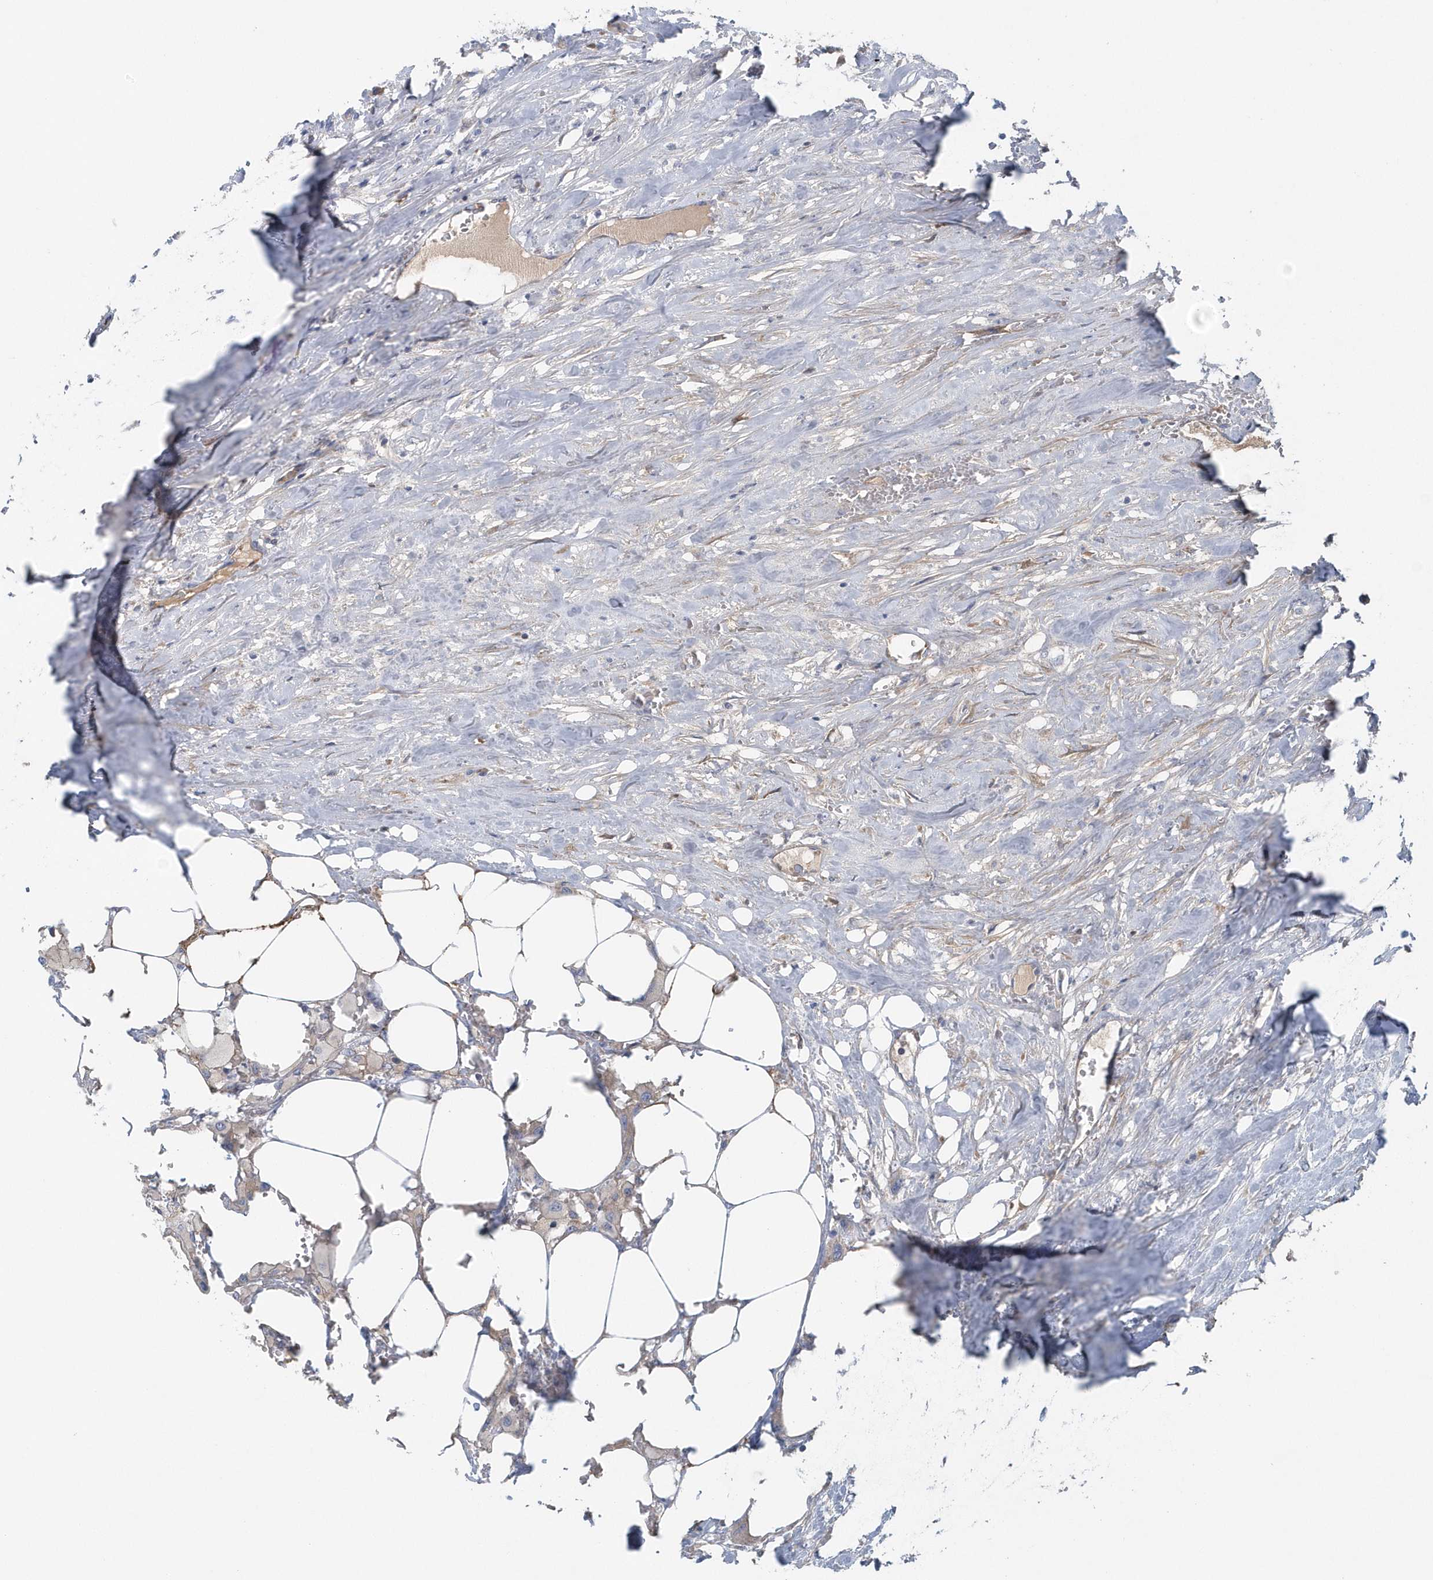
{"staining": {"intensity": "negative", "quantity": "none", "location": "none"}, "tissue": "urothelial cancer", "cell_type": "Tumor cells", "image_type": "cancer", "snomed": [{"axis": "morphology", "description": "Urothelial carcinoma, High grade"}, {"axis": "topography", "description": "Urinary bladder"}], "caption": "Human urothelial cancer stained for a protein using immunohistochemistry (IHC) exhibits no staining in tumor cells.", "gene": "SPATA18", "patient": {"sex": "male", "age": 64}}